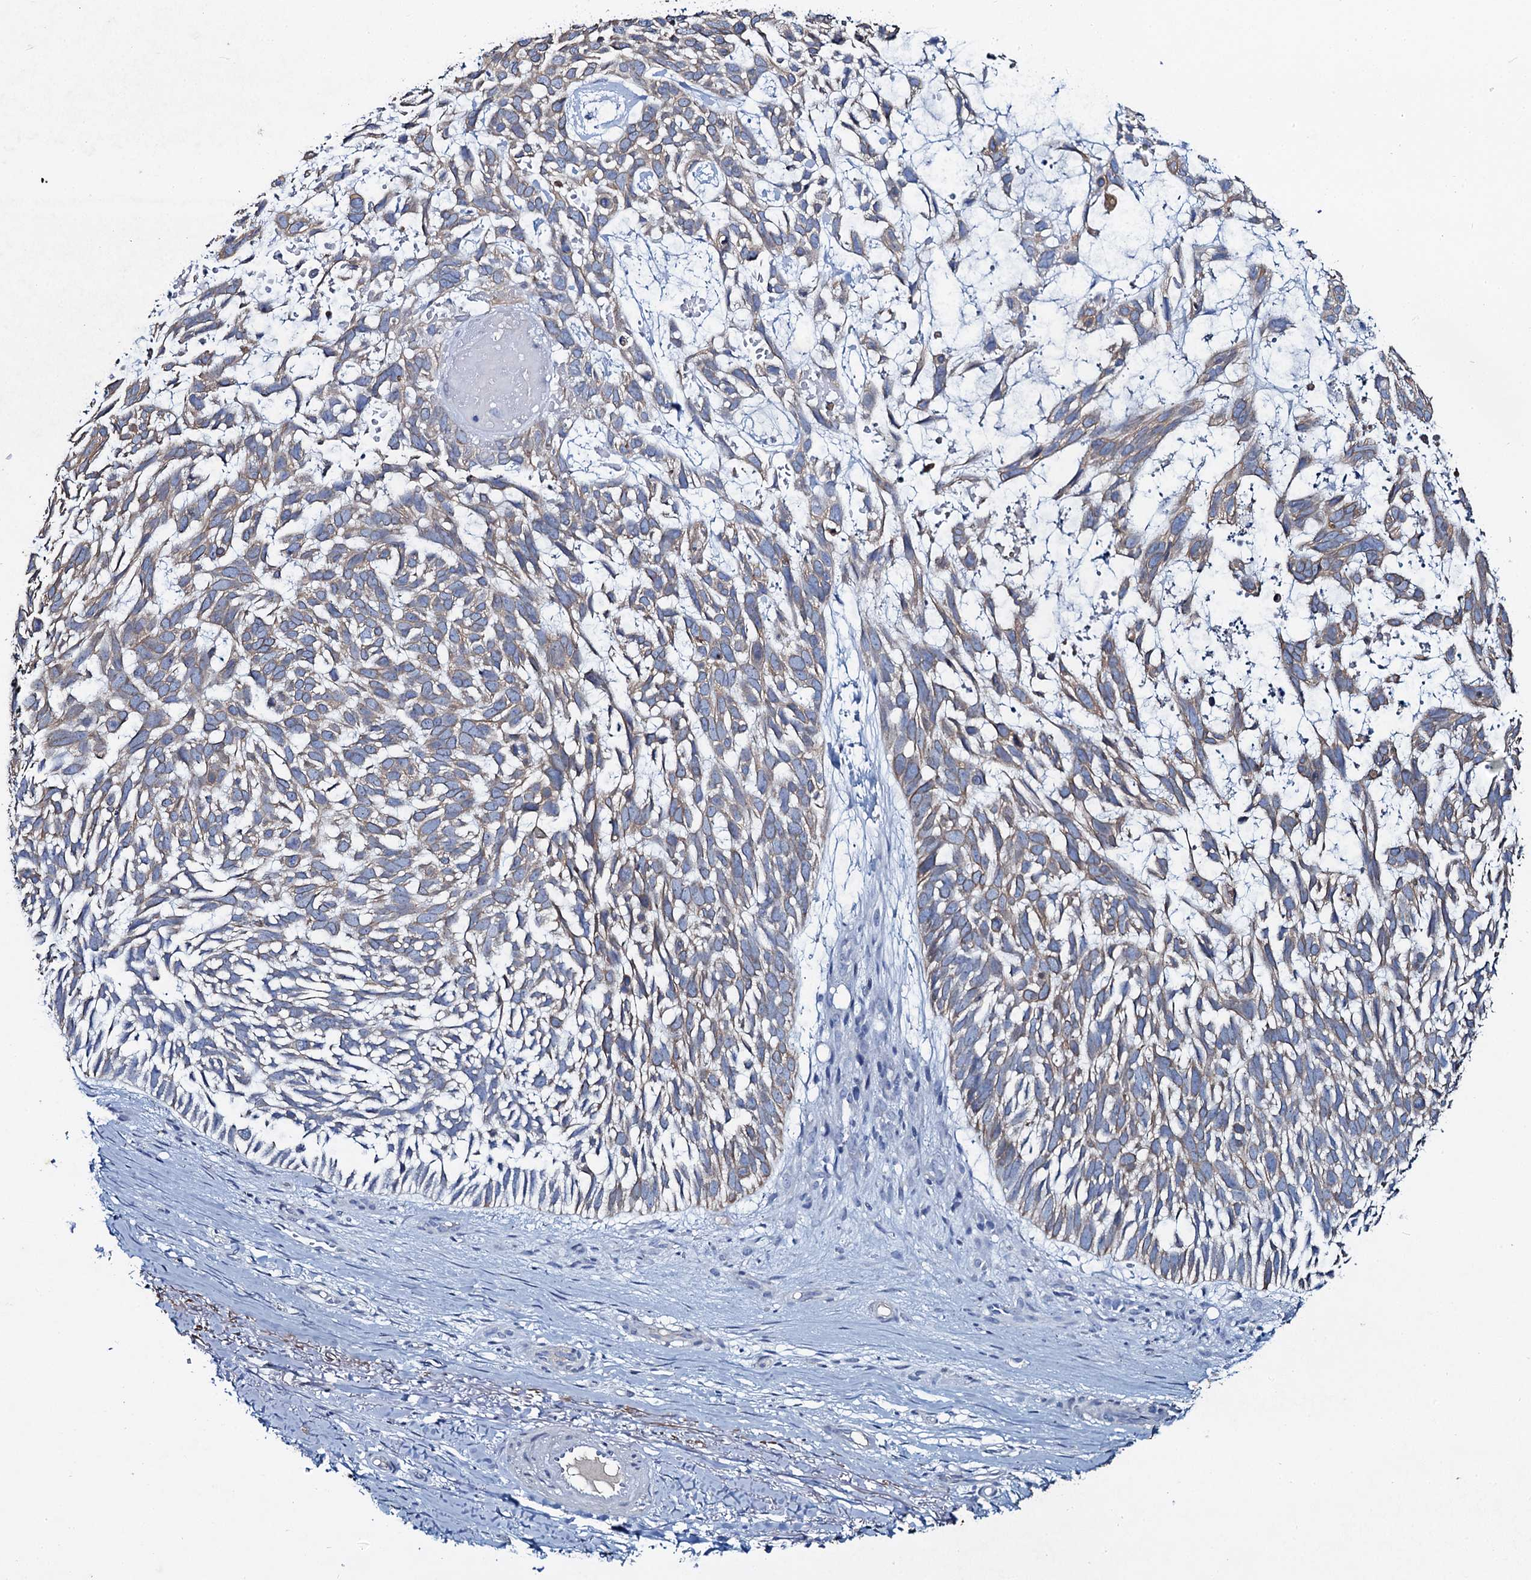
{"staining": {"intensity": "weak", "quantity": ">75%", "location": "cytoplasmic/membranous"}, "tissue": "skin cancer", "cell_type": "Tumor cells", "image_type": "cancer", "snomed": [{"axis": "morphology", "description": "Basal cell carcinoma"}, {"axis": "topography", "description": "Skin"}], "caption": "There is low levels of weak cytoplasmic/membranous positivity in tumor cells of skin basal cell carcinoma, as demonstrated by immunohistochemical staining (brown color).", "gene": "TOX3", "patient": {"sex": "male", "age": 88}}